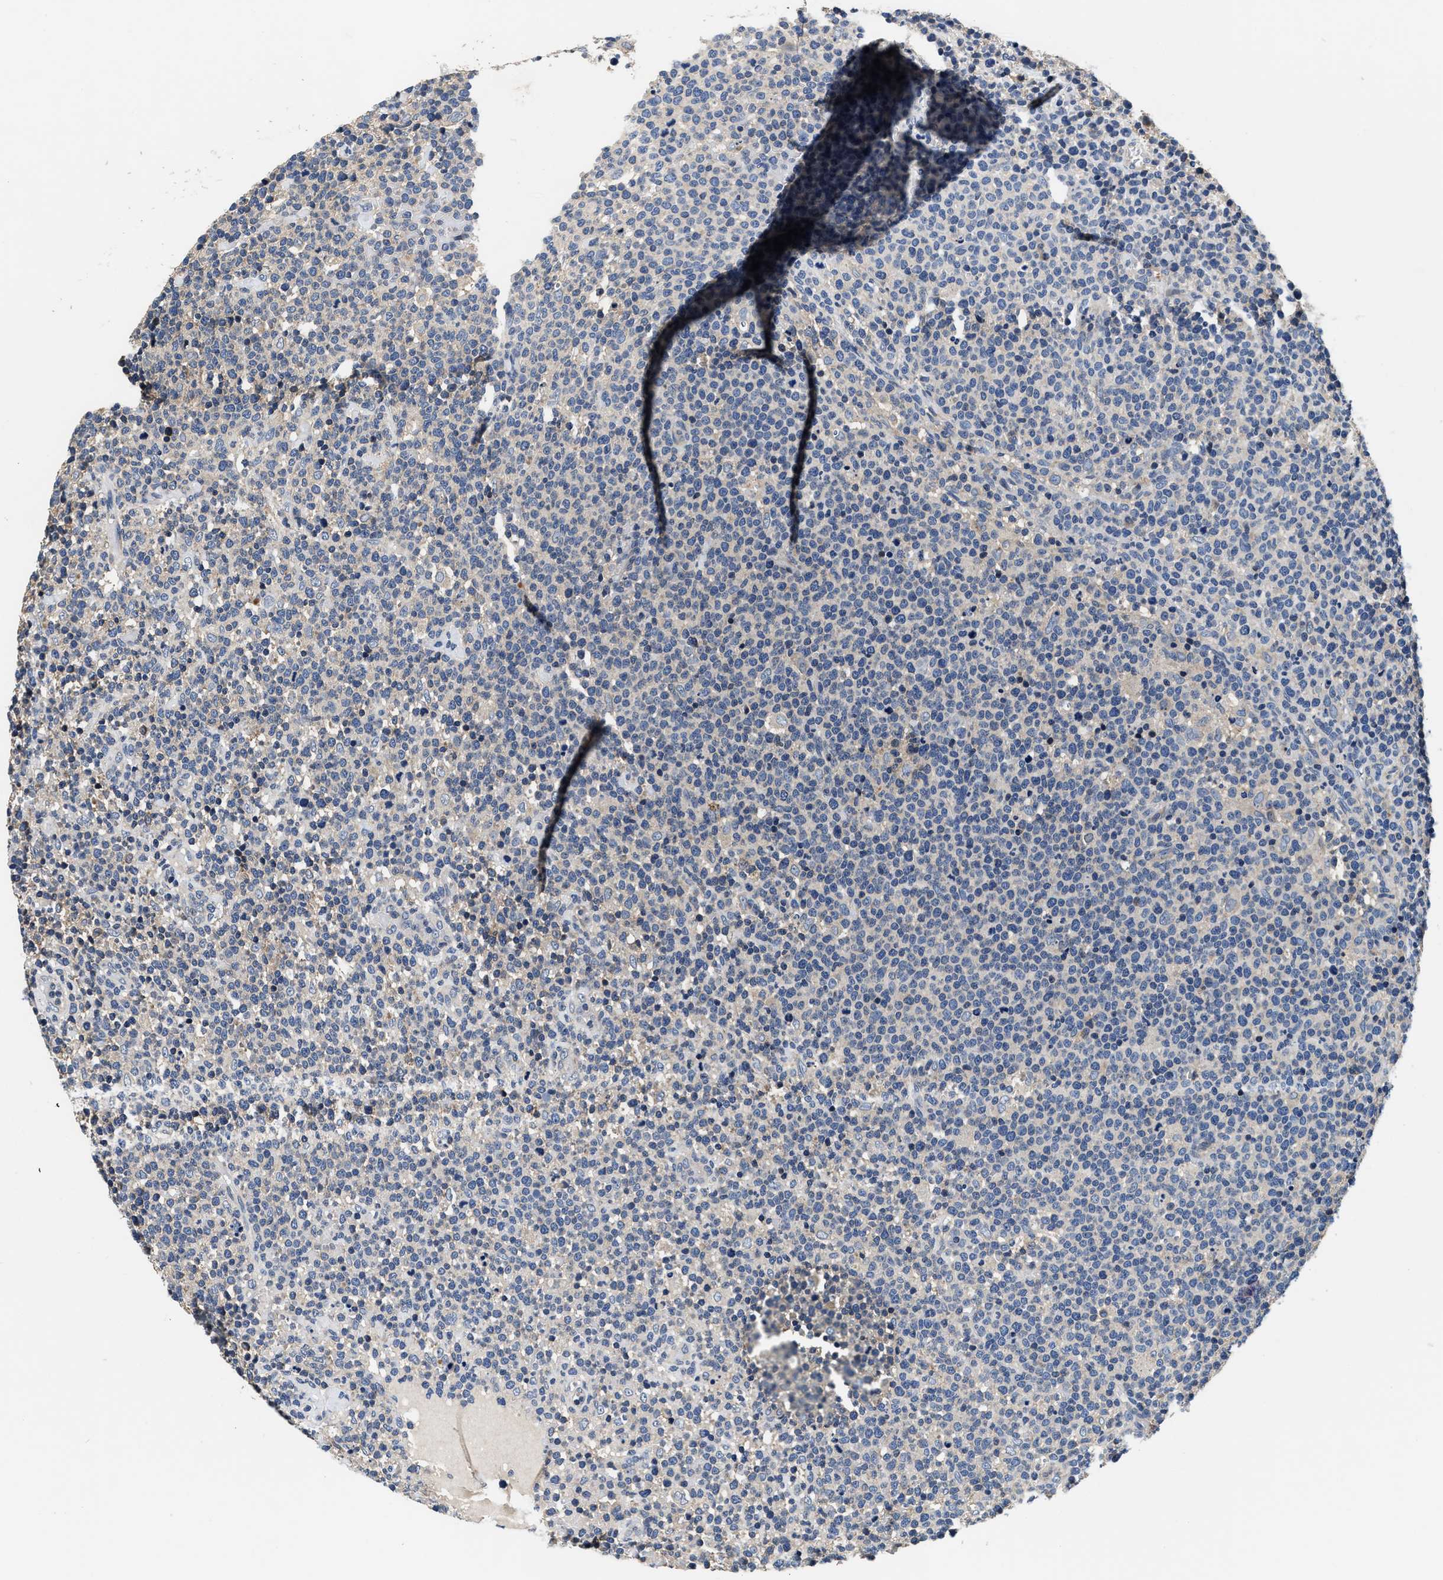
{"staining": {"intensity": "negative", "quantity": "none", "location": "none"}, "tissue": "lymphoma", "cell_type": "Tumor cells", "image_type": "cancer", "snomed": [{"axis": "morphology", "description": "Malignant lymphoma, non-Hodgkin's type, High grade"}, {"axis": "topography", "description": "Lymph node"}], "caption": "Immunohistochemistry histopathology image of malignant lymphoma, non-Hodgkin's type (high-grade) stained for a protein (brown), which reveals no positivity in tumor cells.", "gene": "ANKIB1", "patient": {"sex": "male", "age": 61}}